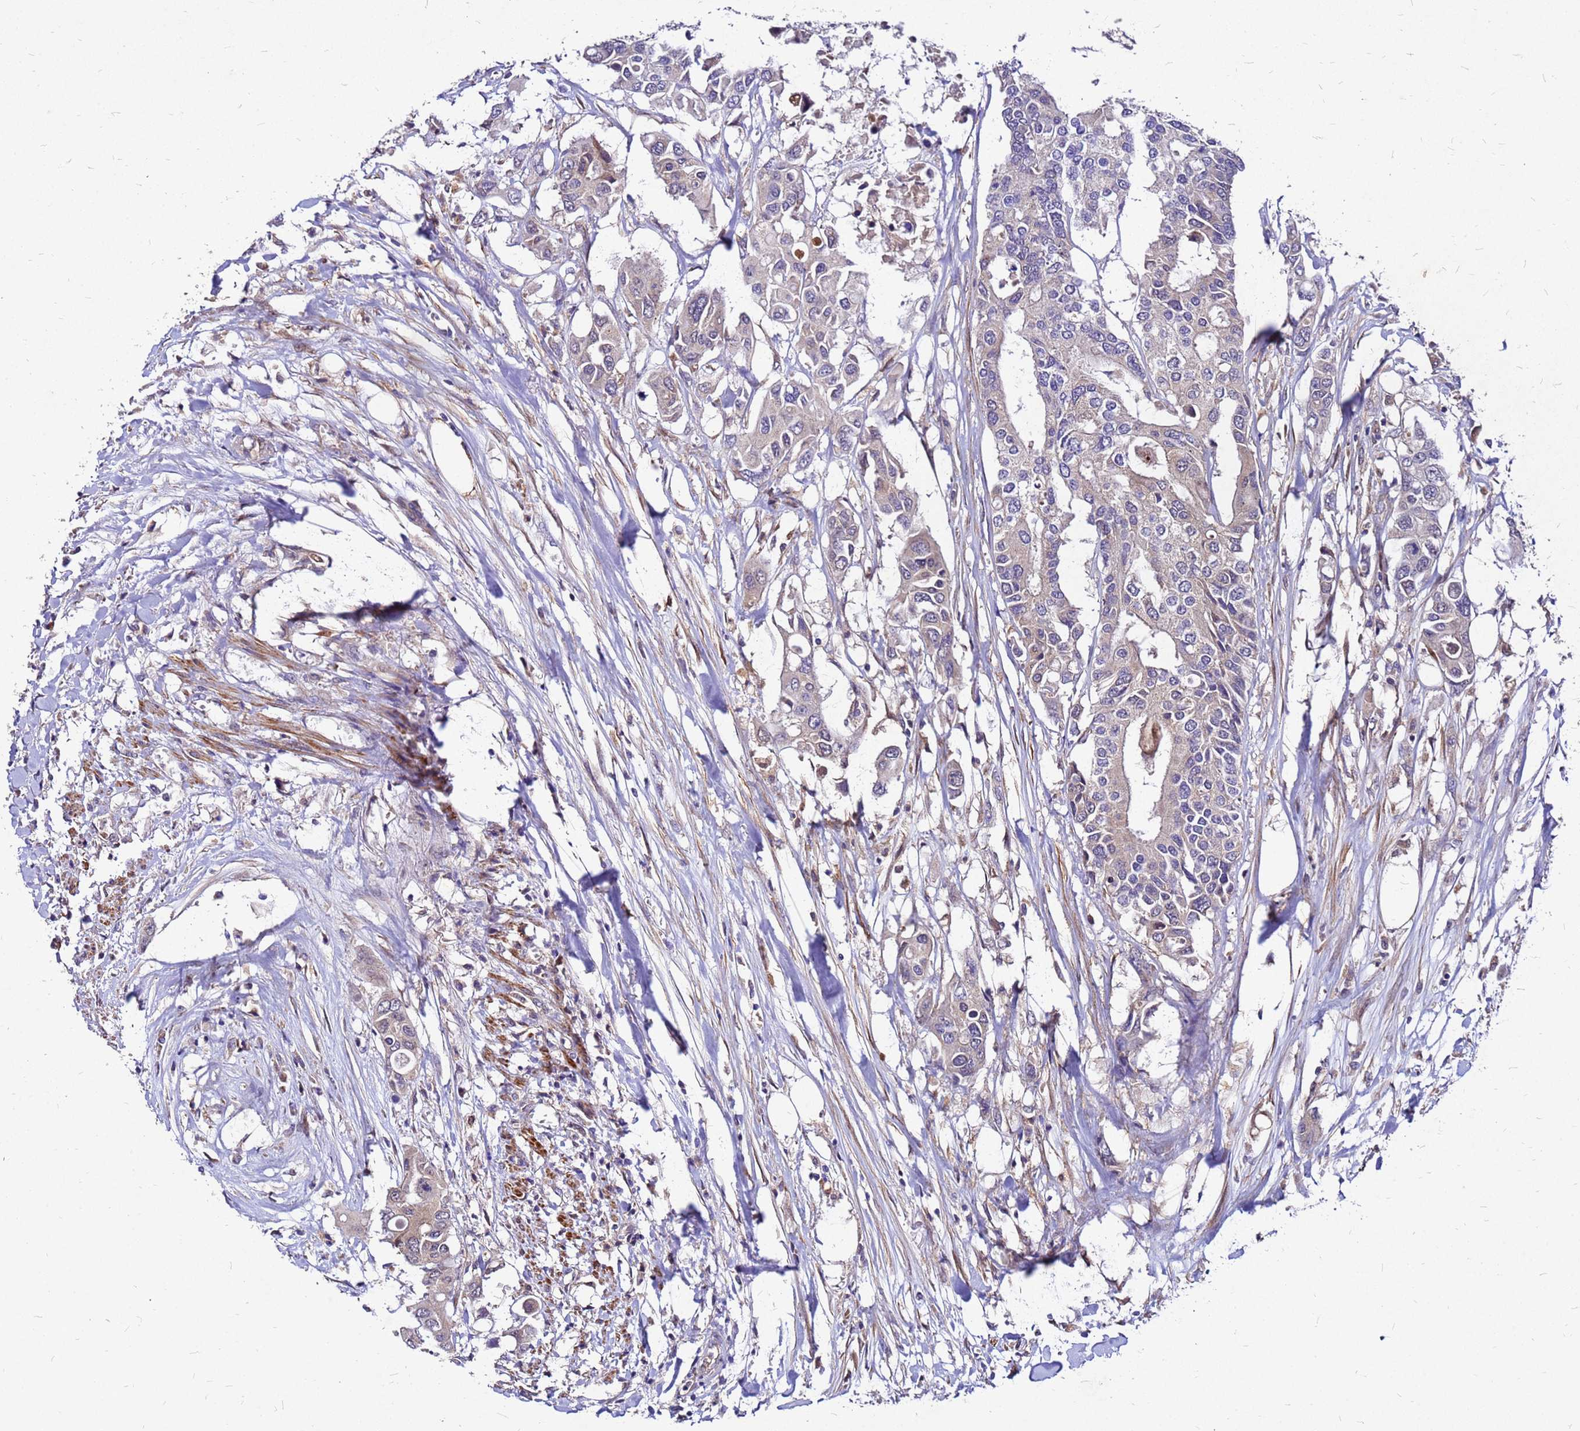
{"staining": {"intensity": "negative", "quantity": "none", "location": "none"}, "tissue": "colorectal cancer", "cell_type": "Tumor cells", "image_type": "cancer", "snomed": [{"axis": "morphology", "description": "Adenocarcinoma, NOS"}, {"axis": "topography", "description": "Colon"}], "caption": "This is an immunohistochemistry (IHC) micrograph of human colorectal adenocarcinoma. There is no expression in tumor cells.", "gene": "DUSP23", "patient": {"sex": "male", "age": 77}}